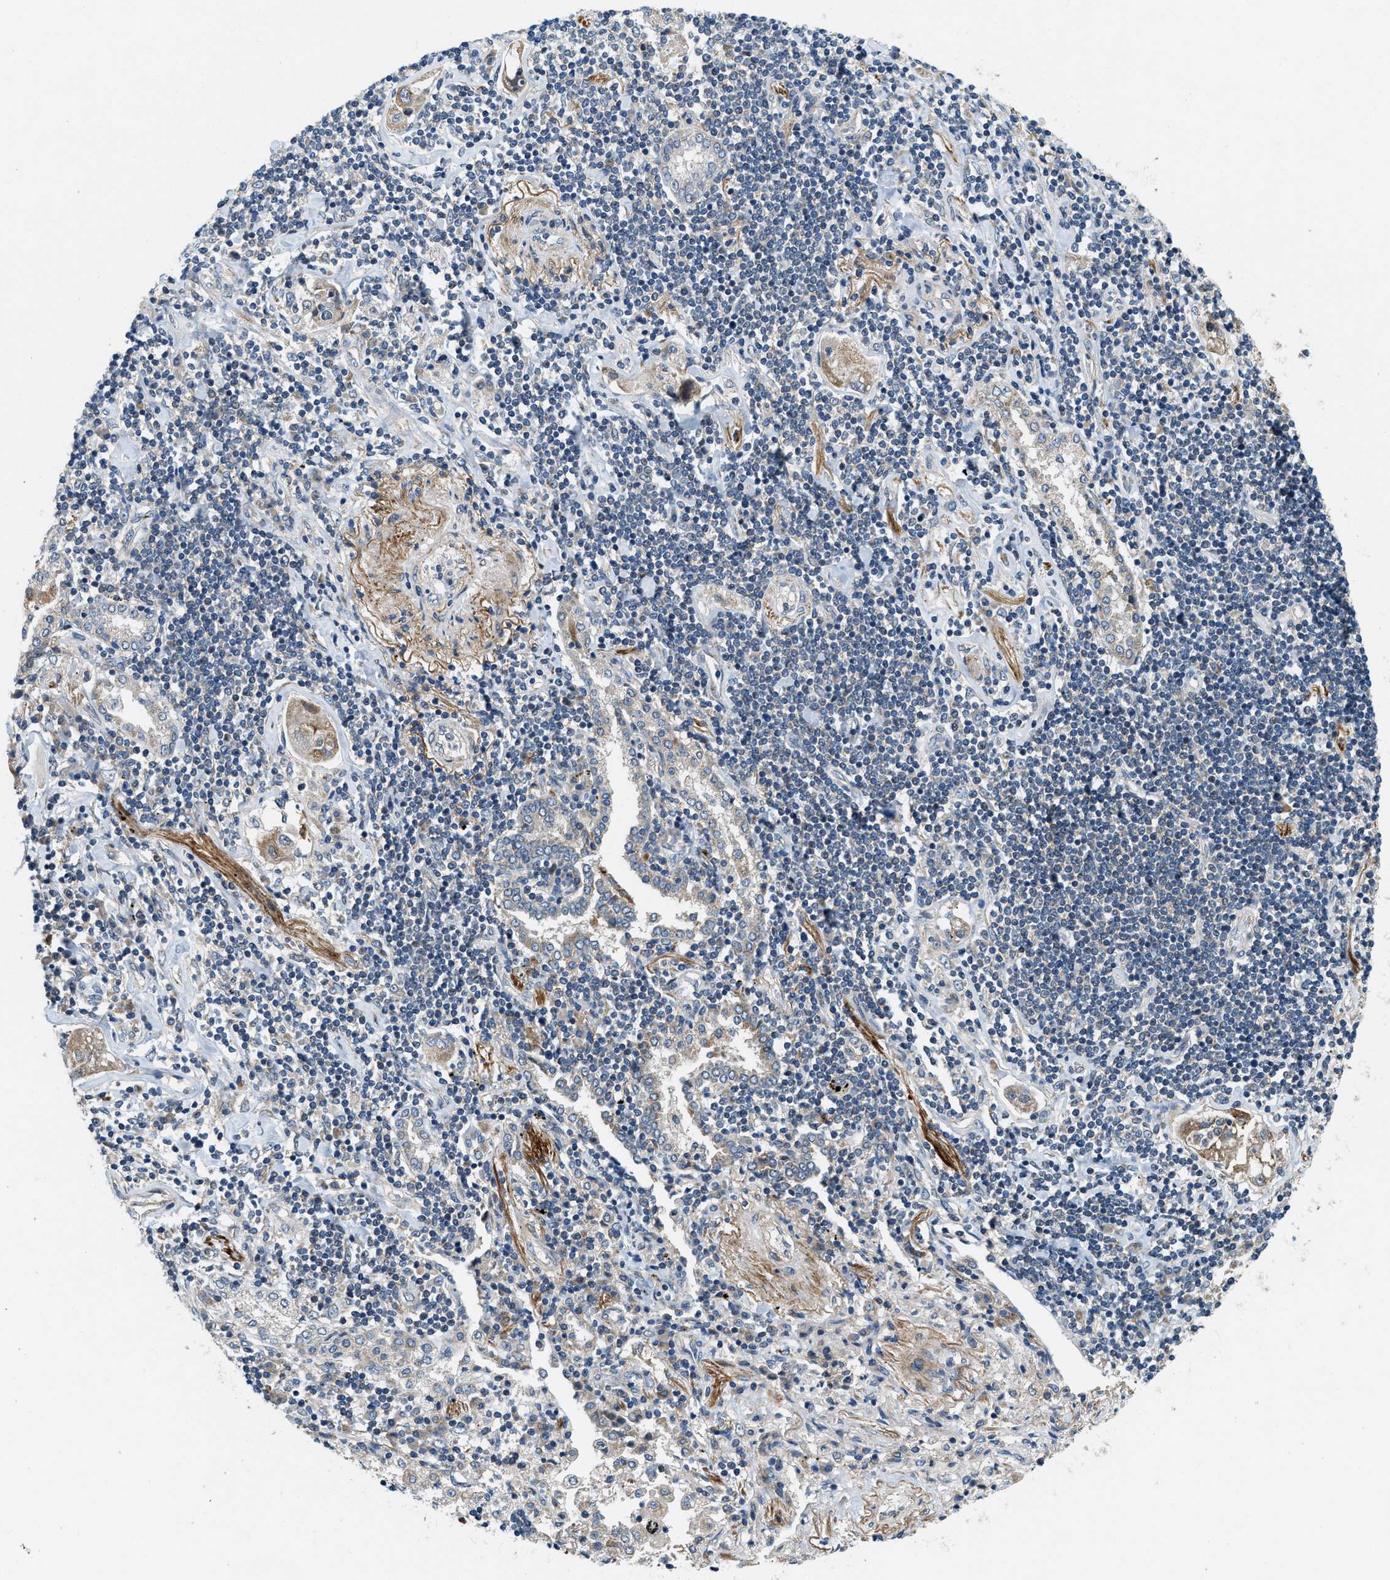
{"staining": {"intensity": "weak", "quantity": "<25%", "location": "cytoplasmic/membranous"}, "tissue": "lung cancer", "cell_type": "Tumor cells", "image_type": "cancer", "snomed": [{"axis": "morphology", "description": "Adenocarcinoma, NOS"}, {"axis": "topography", "description": "Lung"}], "caption": "IHC of lung cancer (adenocarcinoma) exhibits no positivity in tumor cells. (DAB immunohistochemistry (IHC) visualized using brightfield microscopy, high magnification).", "gene": "ZNF599", "patient": {"sex": "female", "age": 65}}